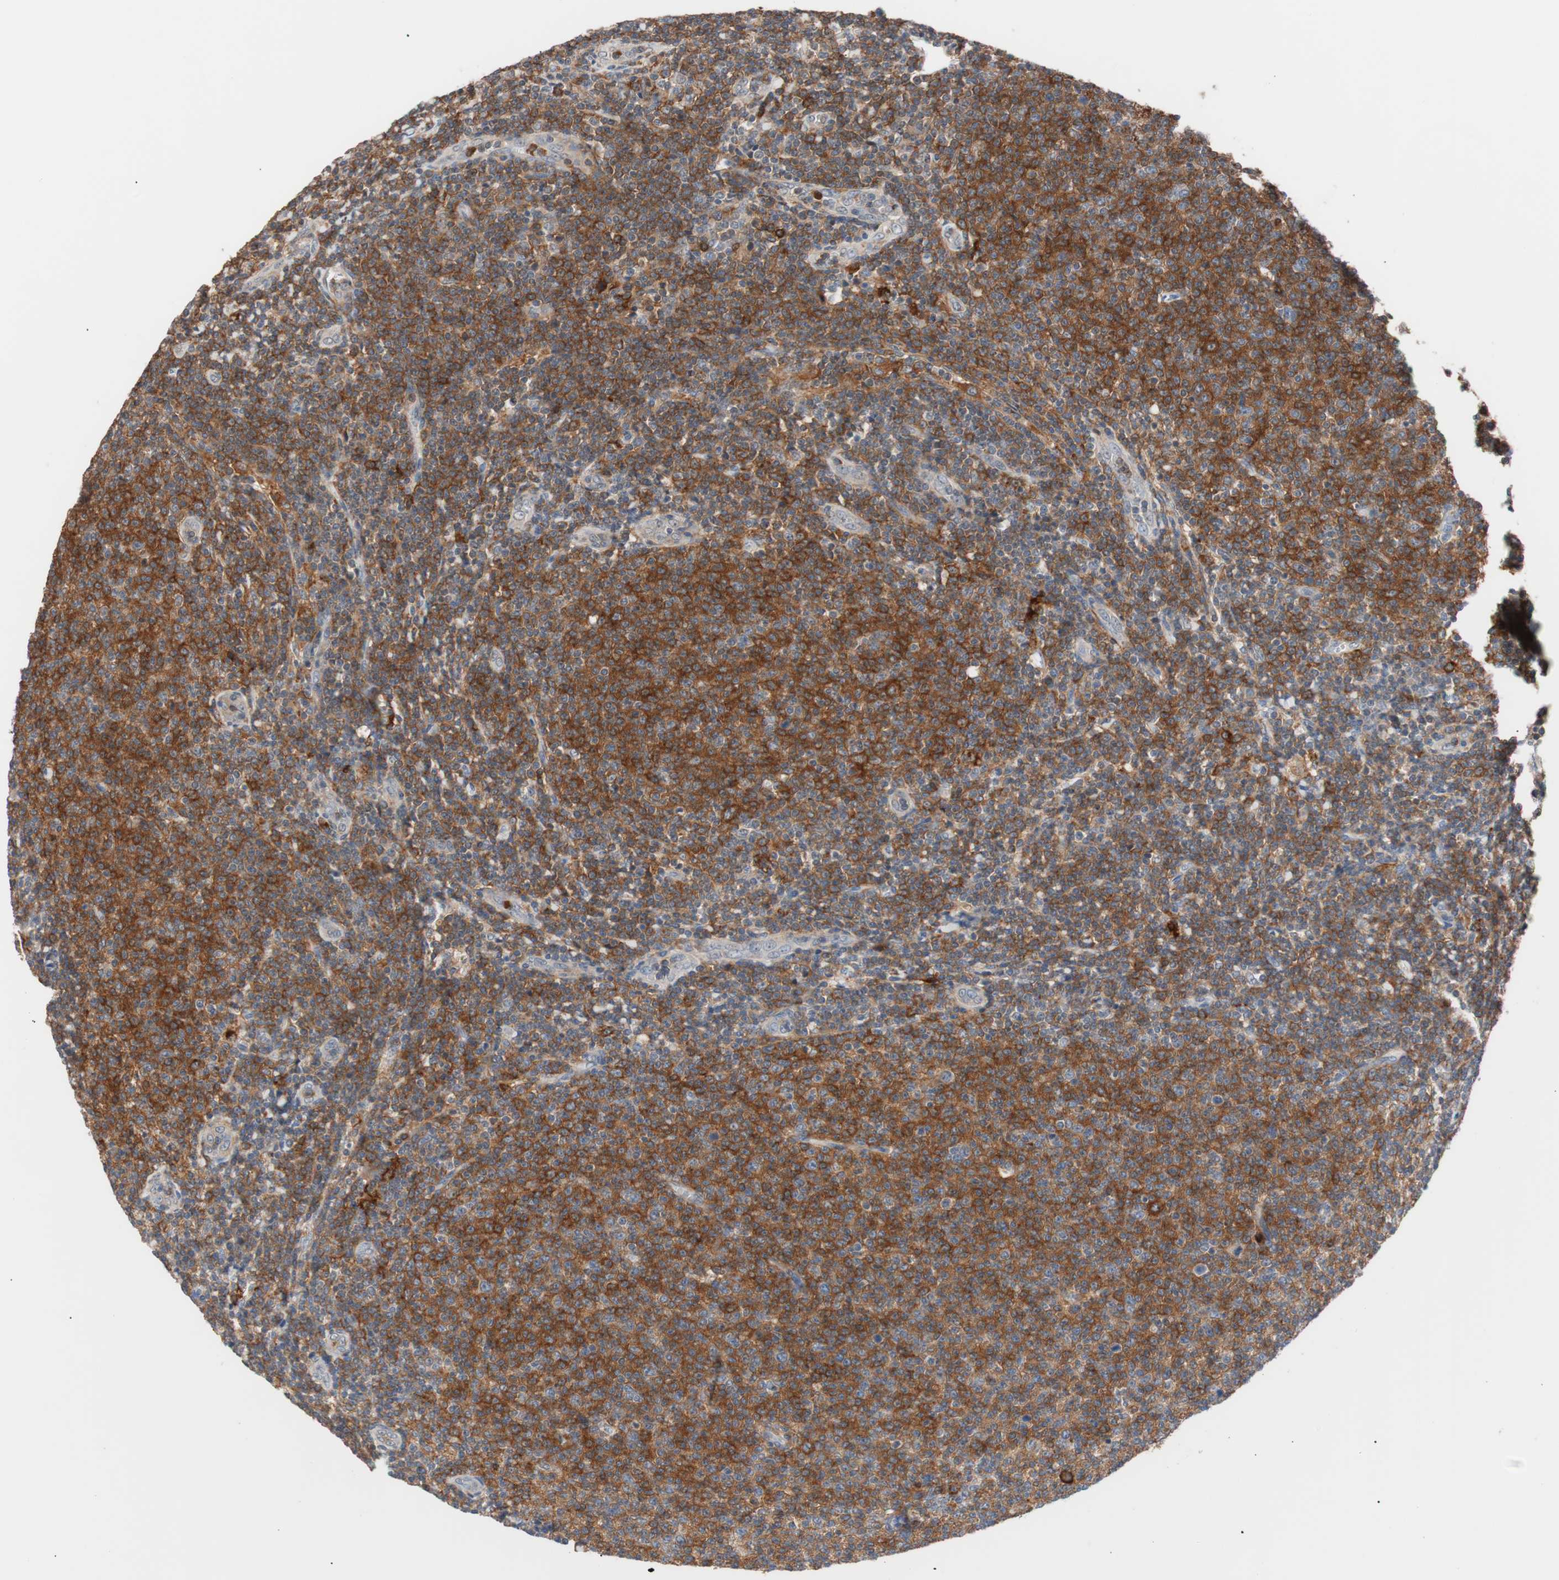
{"staining": {"intensity": "strong", "quantity": ">75%", "location": "cytoplasmic/membranous"}, "tissue": "lymphoma", "cell_type": "Tumor cells", "image_type": "cancer", "snomed": [{"axis": "morphology", "description": "Malignant lymphoma, non-Hodgkin's type, Low grade"}, {"axis": "topography", "description": "Lymph node"}], "caption": "Brown immunohistochemical staining in human malignant lymphoma, non-Hodgkin's type (low-grade) displays strong cytoplasmic/membranous positivity in approximately >75% of tumor cells.", "gene": "LITAF", "patient": {"sex": "male", "age": 66}}